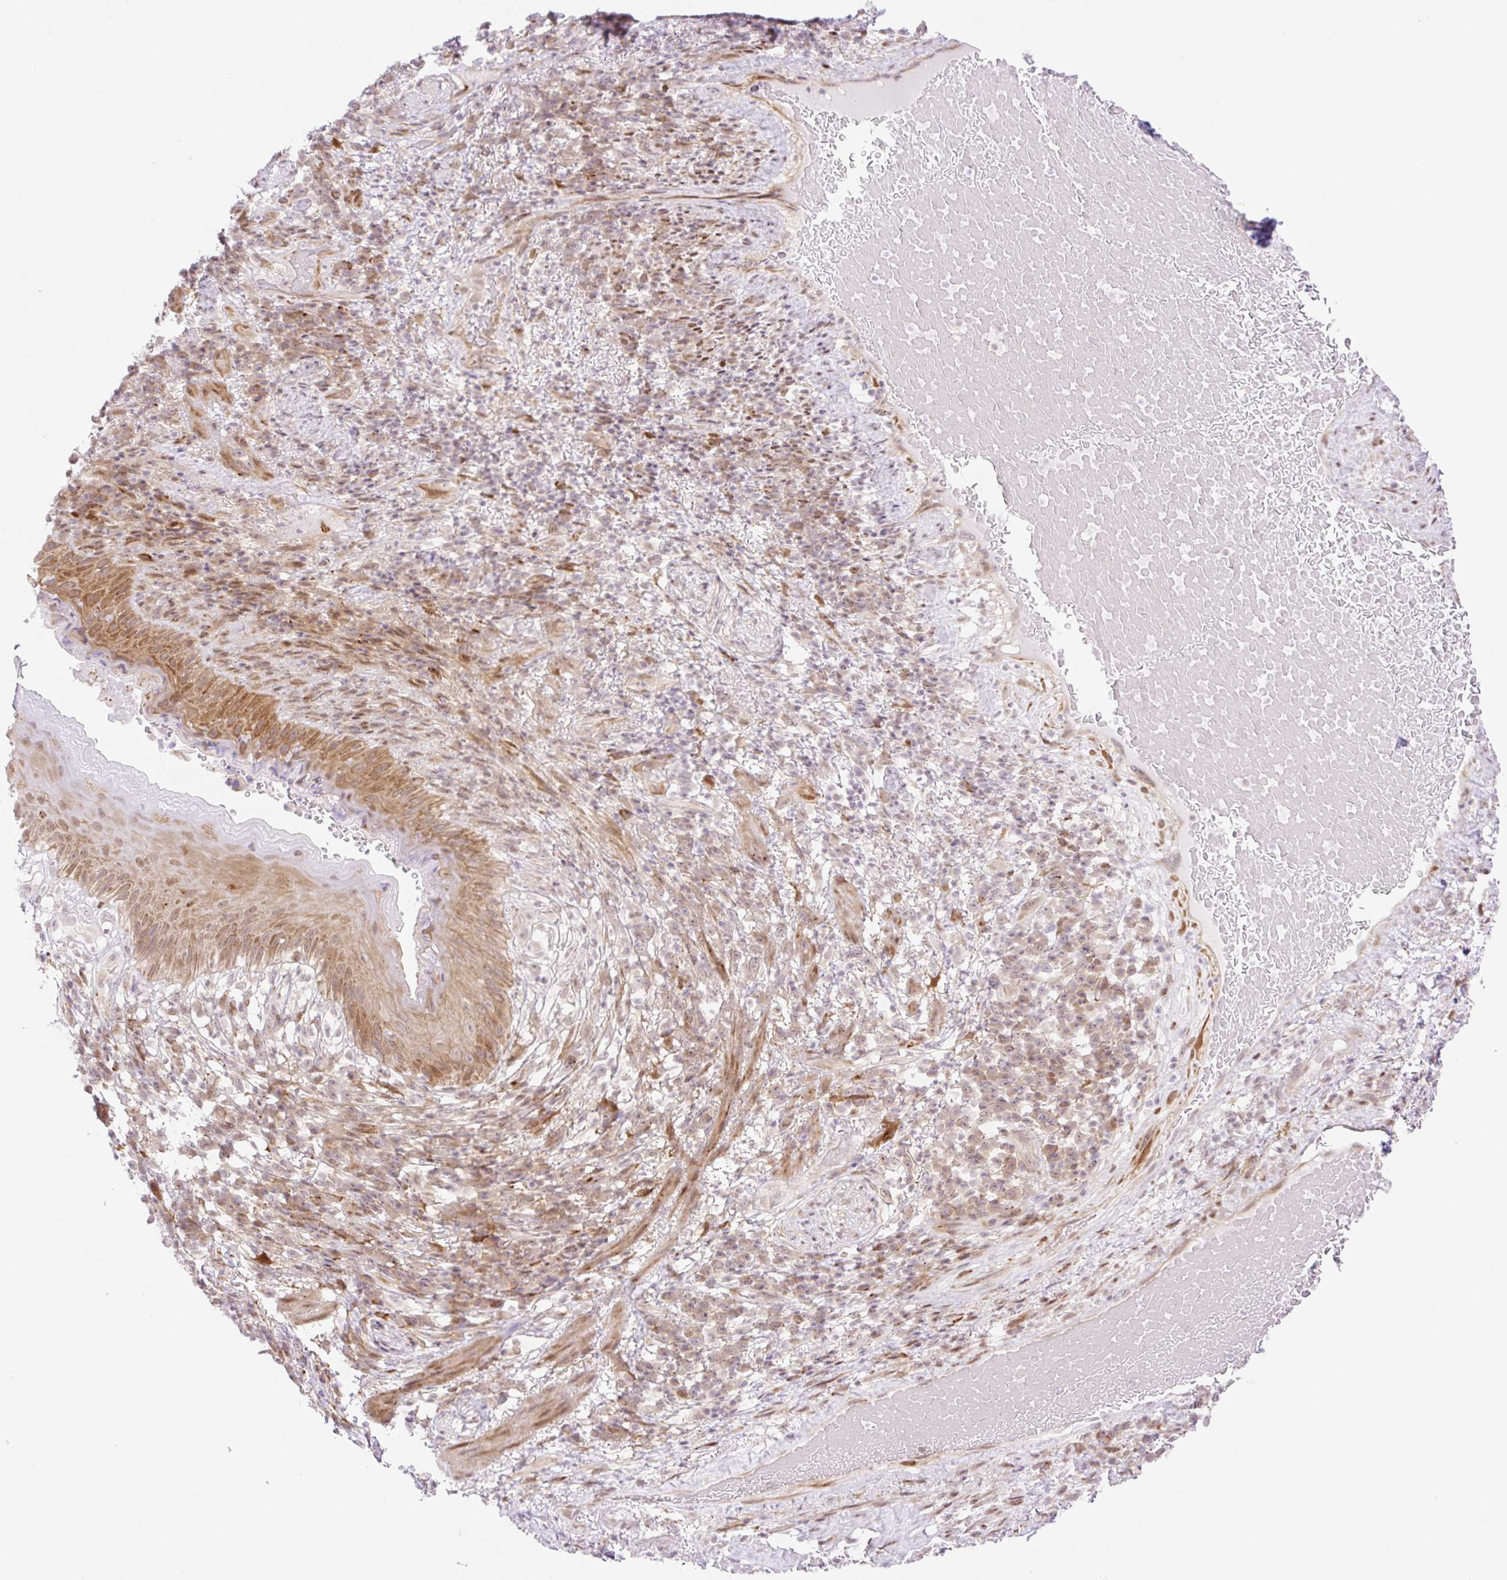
{"staining": {"intensity": "moderate", "quantity": "25%-75%", "location": "cytoplasmic/membranous,nuclear"}, "tissue": "skin", "cell_type": "Epidermal cells", "image_type": "normal", "snomed": [{"axis": "morphology", "description": "Normal tissue, NOS"}, {"axis": "topography", "description": "Anal"}], "caption": "Brown immunohistochemical staining in unremarkable skin displays moderate cytoplasmic/membranous,nuclear positivity in about 25%-75% of epidermal cells. The staining is performed using DAB brown chromogen to label protein expression. The nuclei are counter-stained blue using hematoxylin.", "gene": "ENSG00000264668", "patient": {"sex": "male", "age": 78}}